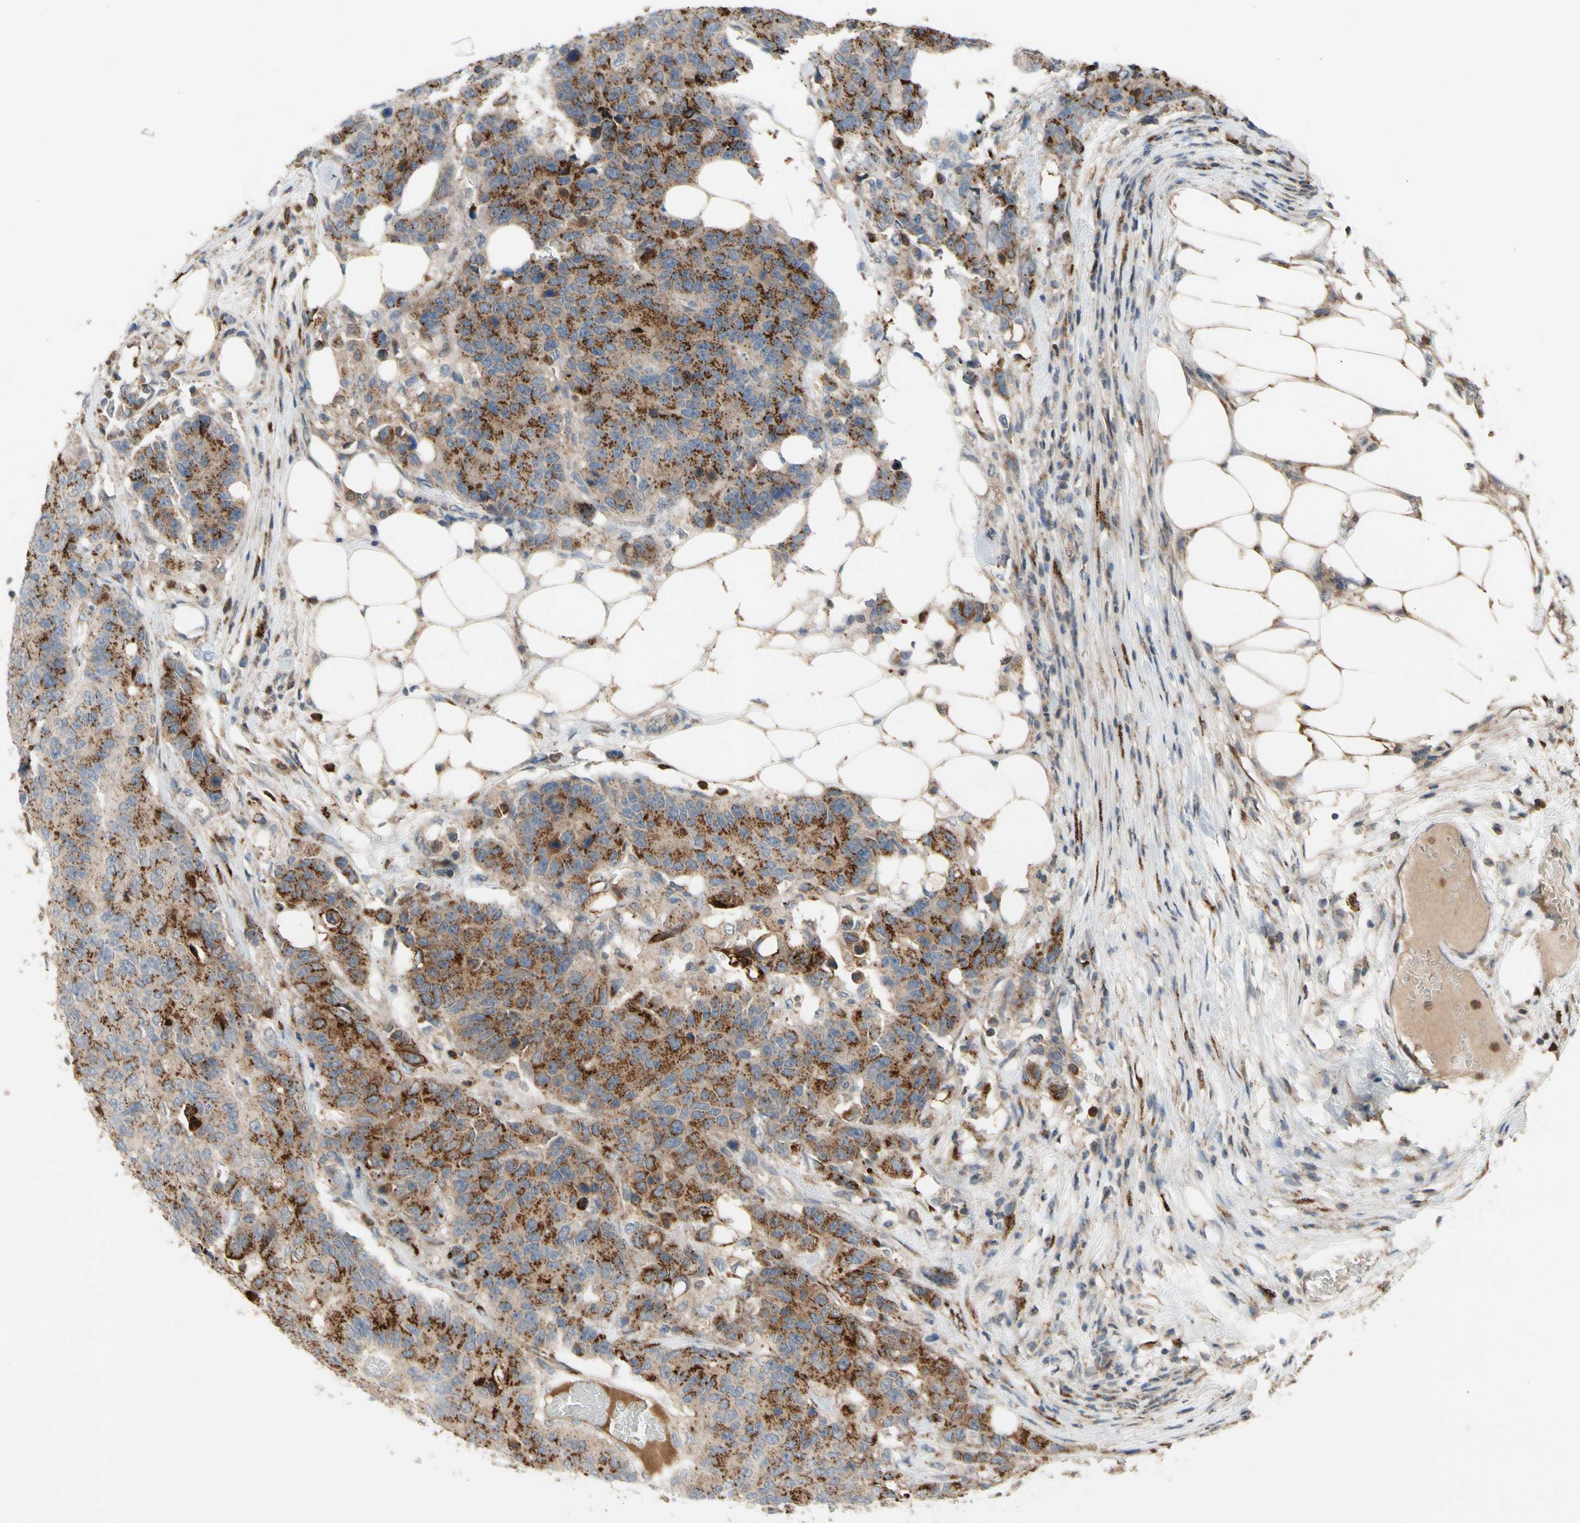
{"staining": {"intensity": "strong", "quantity": ">75%", "location": "cytoplasmic/membranous"}, "tissue": "colorectal cancer", "cell_type": "Tumor cells", "image_type": "cancer", "snomed": [{"axis": "morphology", "description": "Adenocarcinoma, NOS"}, {"axis": "topography", "description": "Colon"}], "caption": "Immunohistochemical staining of human colorectal cancer exhibits strong cytoplasmic/membranous protein expression in about >75% of tumor cells.", "gene": "GALNT5", "patient": {"sex": "female", "age": 86}}